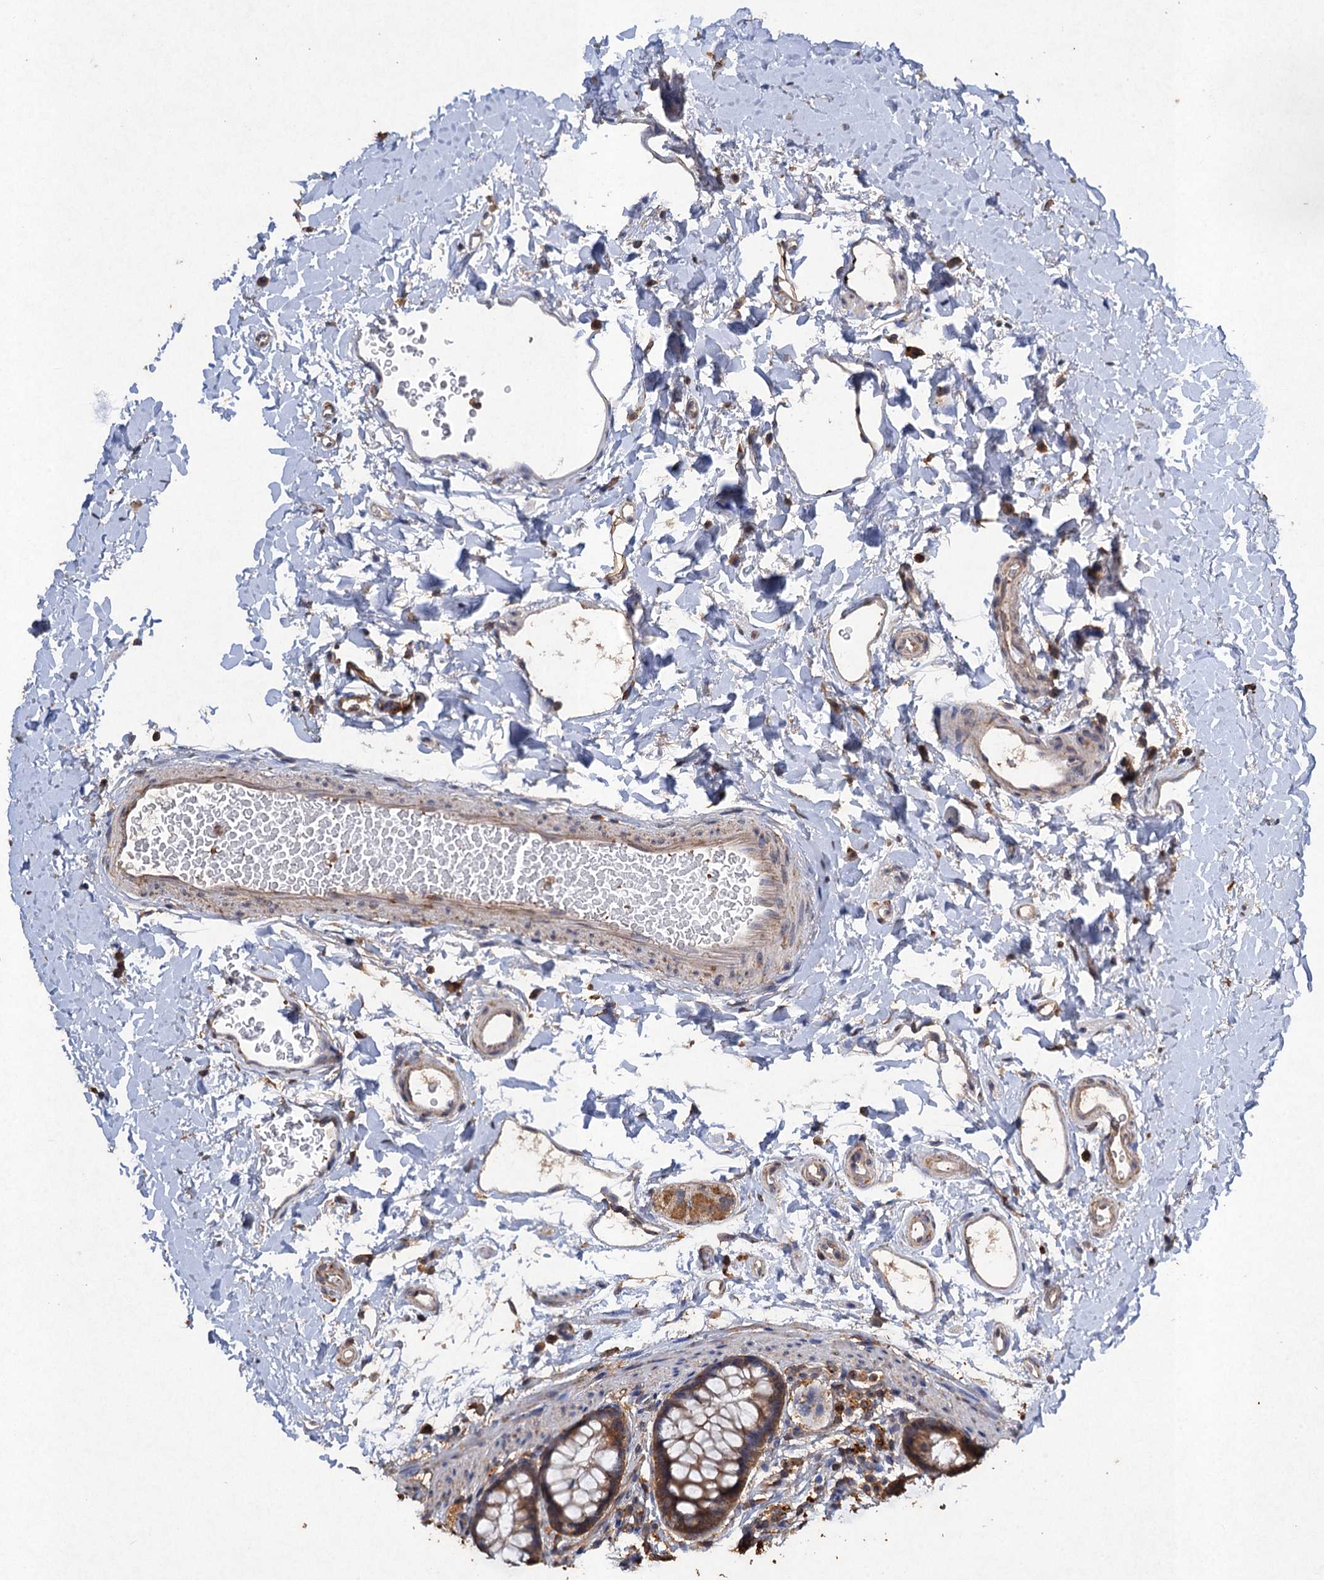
{"staining": {"intensity": "moderate", "quantity": ">75%", "location": "cytoplasmic/membranous"}, "tissue": "rectum", "cell_type": "Glandular cells", "image_type": "normal", "snomed": [{"axis": "morphology", "description": "Normal tissue, NOS"}, {"axis": "topography", "description": "Rectum"}], "caption": "Immunohistochemistry photomicrograph of benign human rectum stained for a protein (brown), which shows medium levels of moderate cytoplasmic/membranous staining in approximately >75% of glandular cells.", "gene": "SCUBE3", "patient": {"sex": "female", "age": 65}}